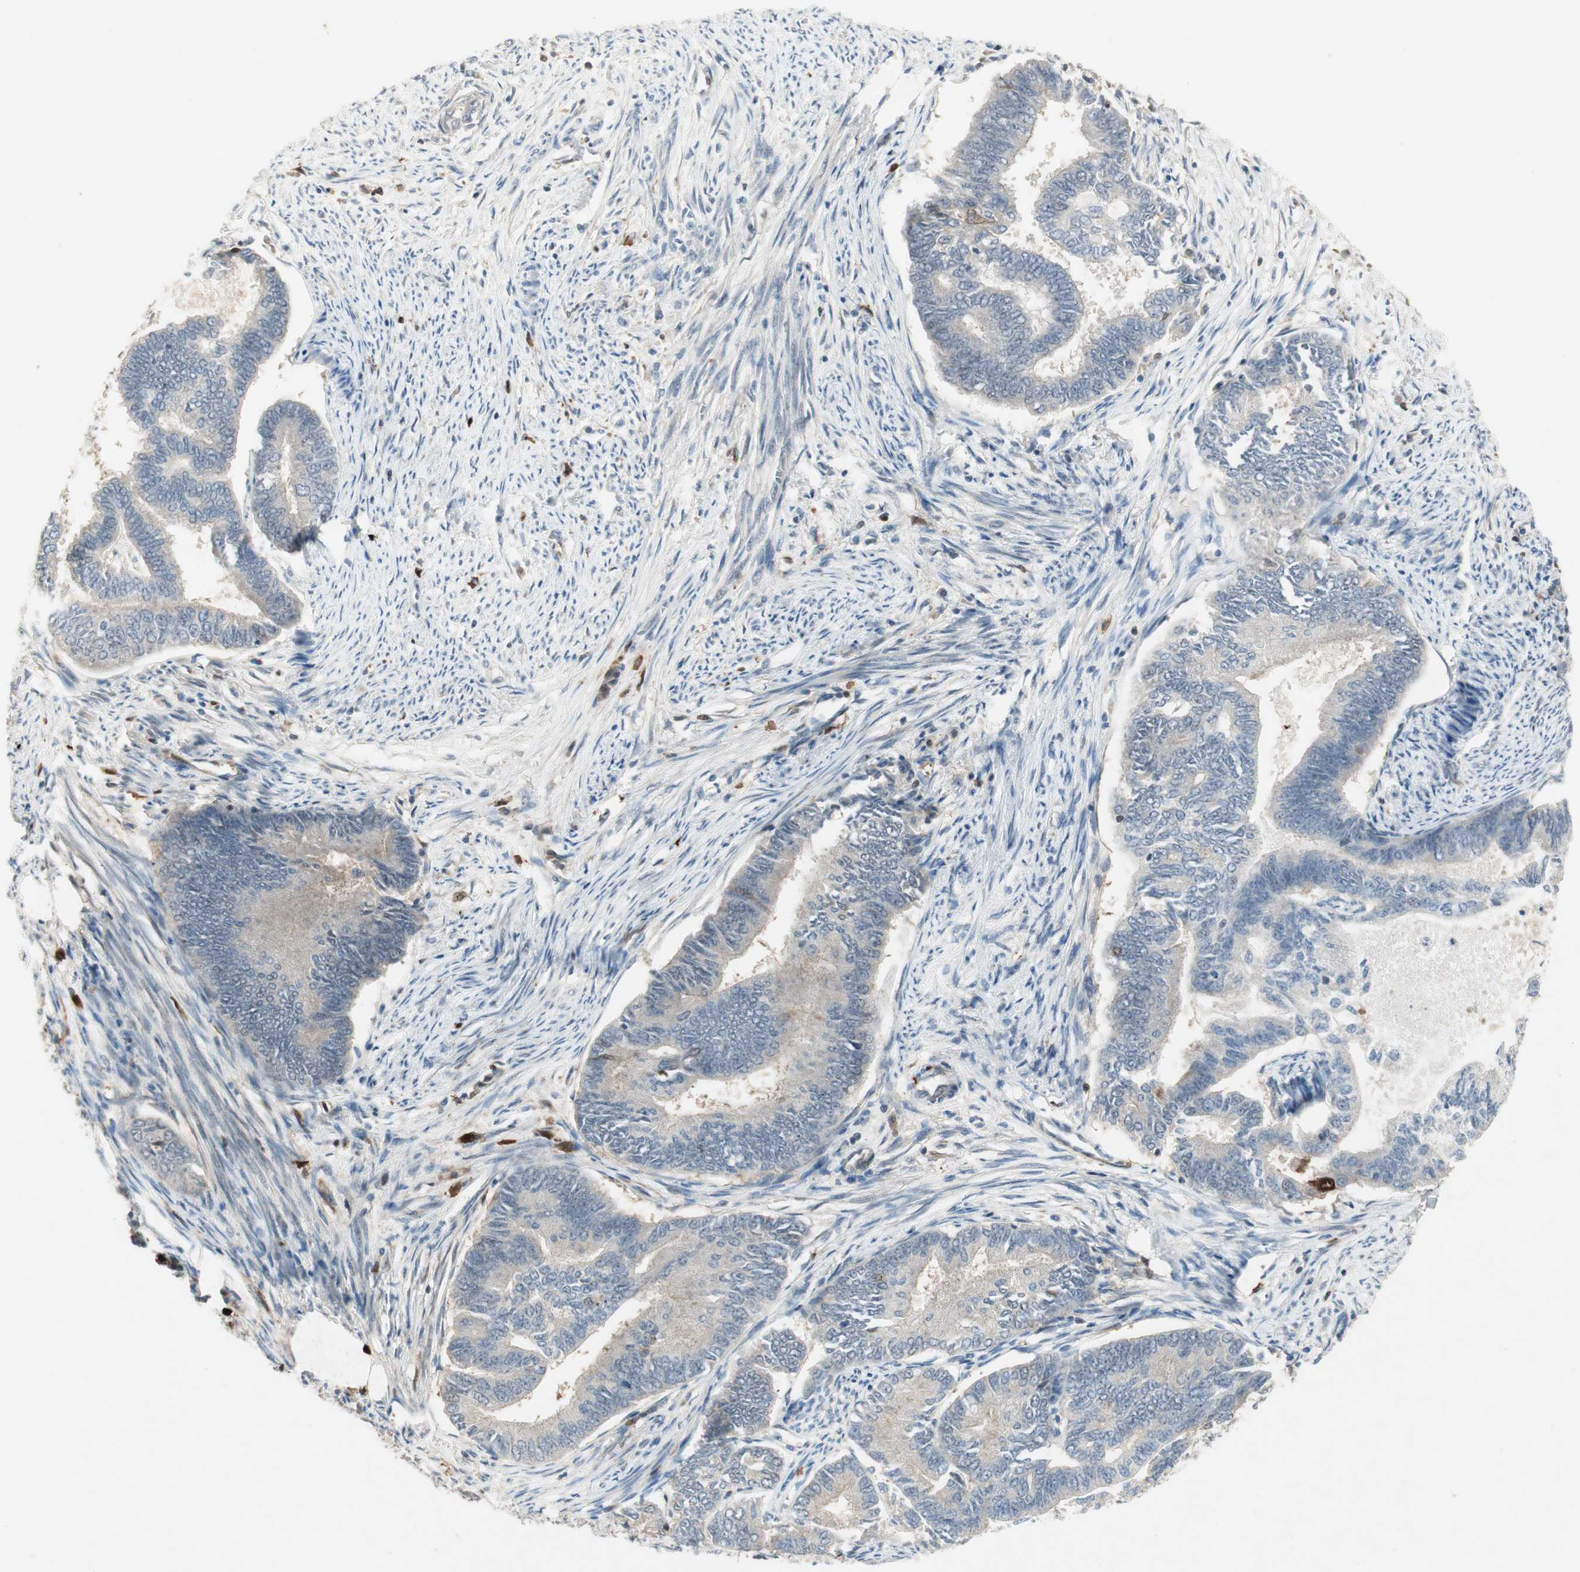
{"staining": {"intensity": "weak", "quantity": "25%-75%", "location": "cytoplasmic/membranous"}, "tissue": "endometrial cancer", "cell_type": "Tumor cells", "image_type": "cancer", "snomed": [{"axis": "morphology", "description": "Adenocarcinoma, NOS"}, {"axis": "topography", "description": "Endometrium"}], "caption": "The photomicrograph reveals a brown stain indicating the presence of a protein in the cytoplasmic/membranous of tumor cells in adenocarcinoma (endometrial). The protein is shown in brown color, while the nuclei are stained blue.", "gene": "RTL6", "patient": {"sex": "female", "age": 86}}